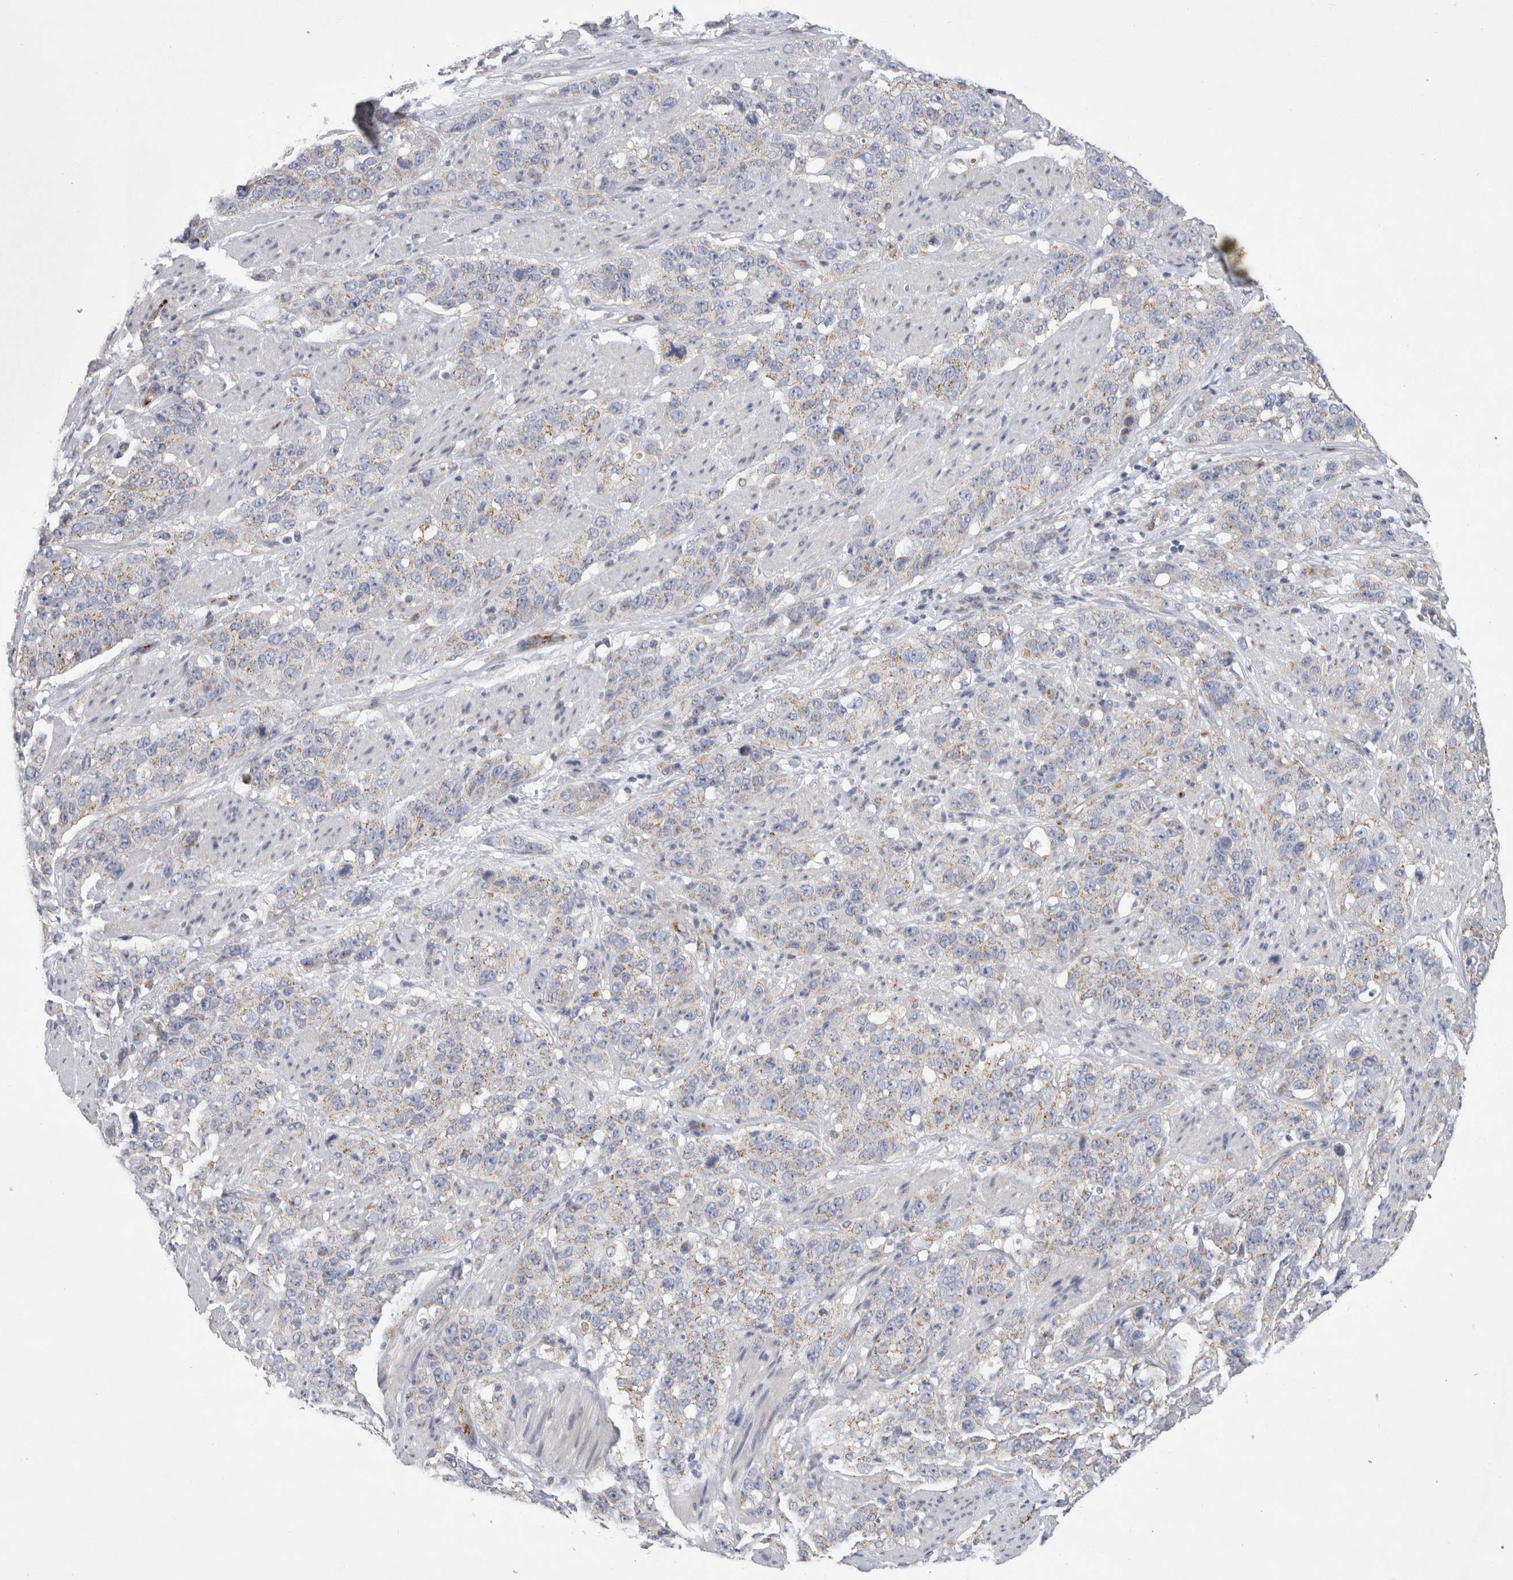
{"staining": {"intensity": "weak", "quantity": "25%-75%", "location": "cytoplasmic/membranous"}, "tissue": "stomach cancer", "cell_type": "Tumor cells", "image_type": "cancer", "snomed": [{"axis": "morphology", "description": "Adenocarcinoma, NOS"}, {"axis": "topography", "description": "Stomach"}], "caption": "Immunohistochemistry (IHC) photomicrograph of neoplastic tissue: adenocarcinoma (stomach) stained using IHC exhibits low levels of weak protein expression localized specifically in the cytoplasmic/membranous of tumor cells, appearing as a cytoplasmic/membranous brown color.", "gene": "IARS2", "patient": {"sex": "male", "age": 48}}